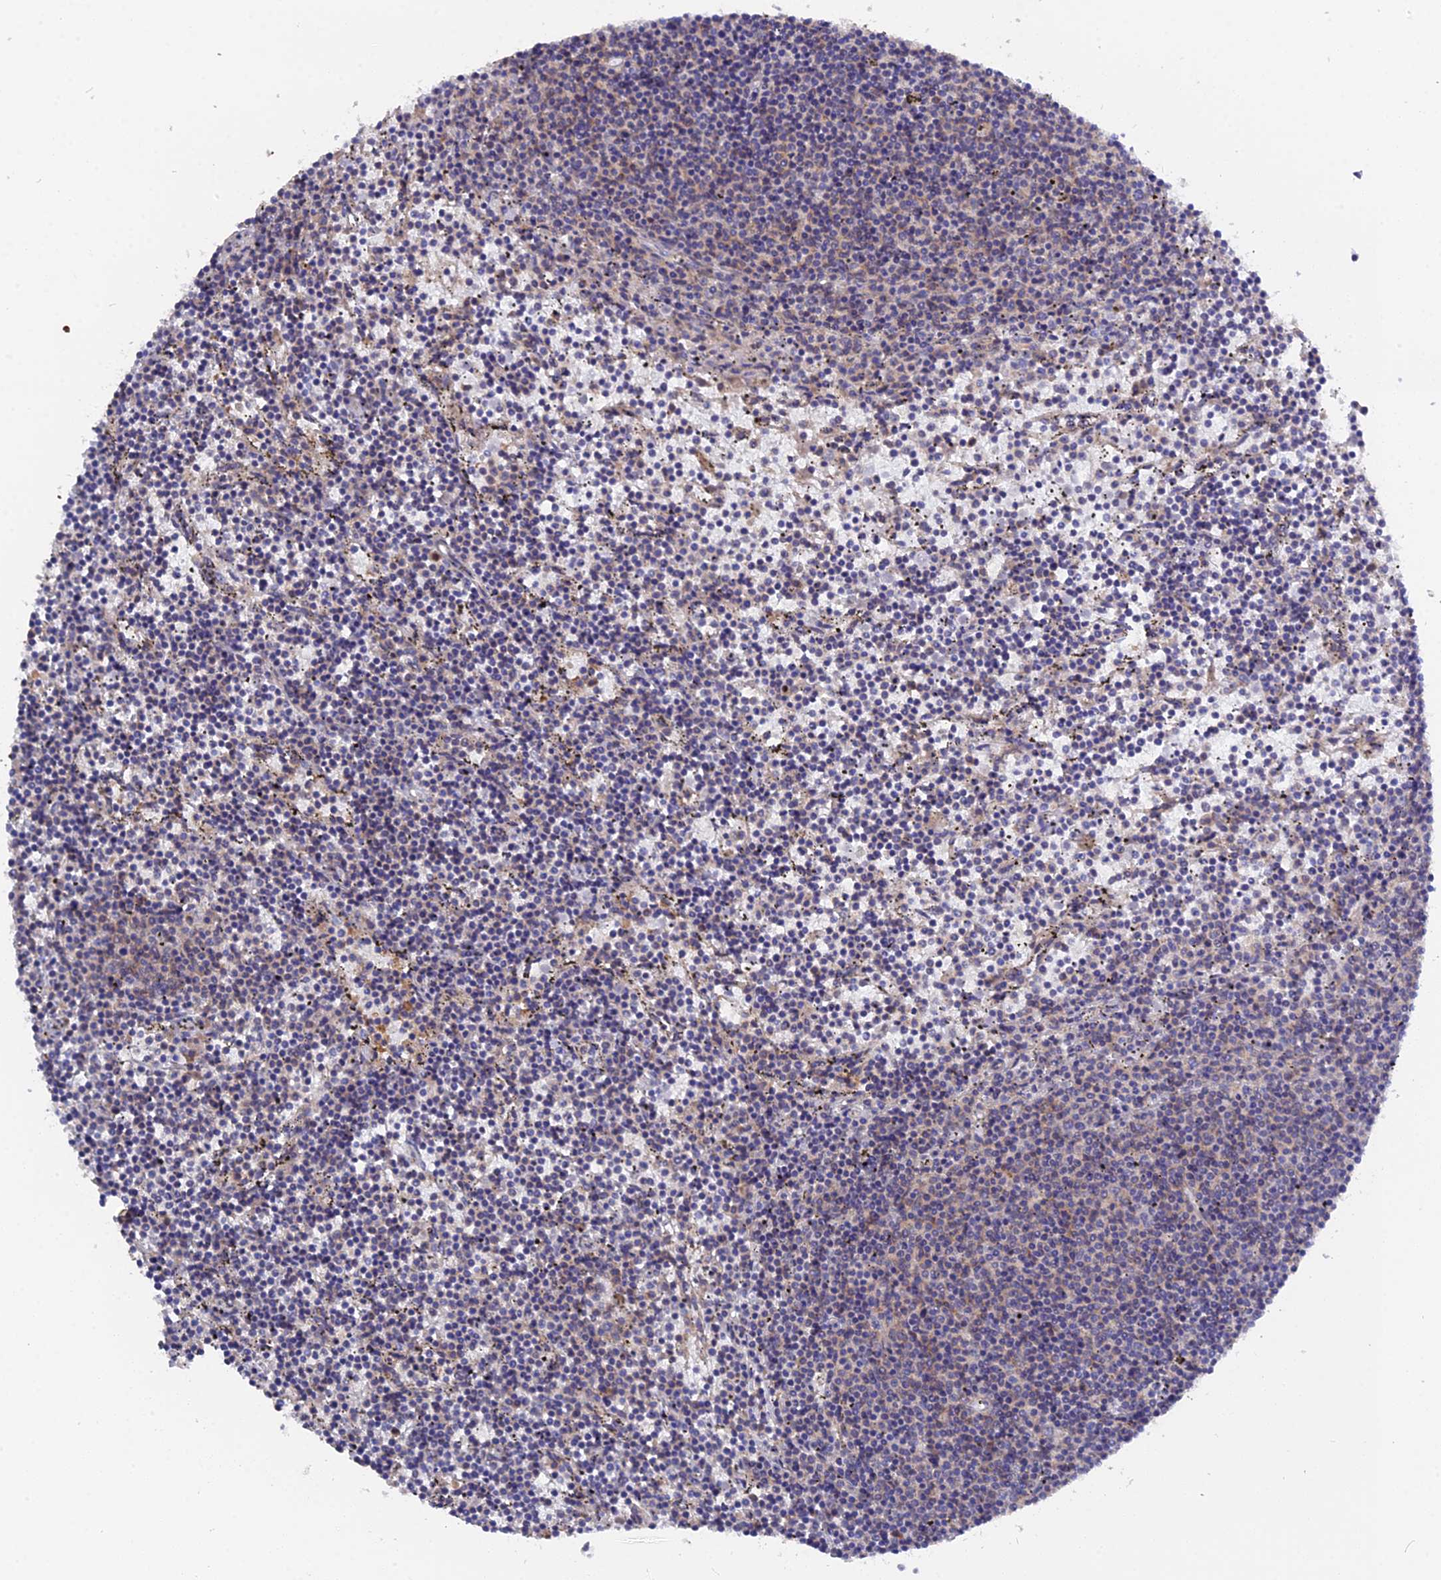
{"staining": {"intensity": "negative", "quantity": "none", "location": "none"}, "tissue": "lymphoma", "cell_type": "Tumor cells", "image_type": "cancer", "snomed": [{"axis": "morphology", "description": "Malignant lymphoma, non-Hodgkin's type, Low grade"}, {"axis": "topography", "description": "Spleen"}], "caption": "Immunohistochemistry (IHC) image of low-grade malignant lymphoma, non-Hodgkin's type stained for a protein (brown), which exhibits no staining in tumor cells.", "gene": "ZCCHC2", "patient": {"sex": "female", "age": 50}}